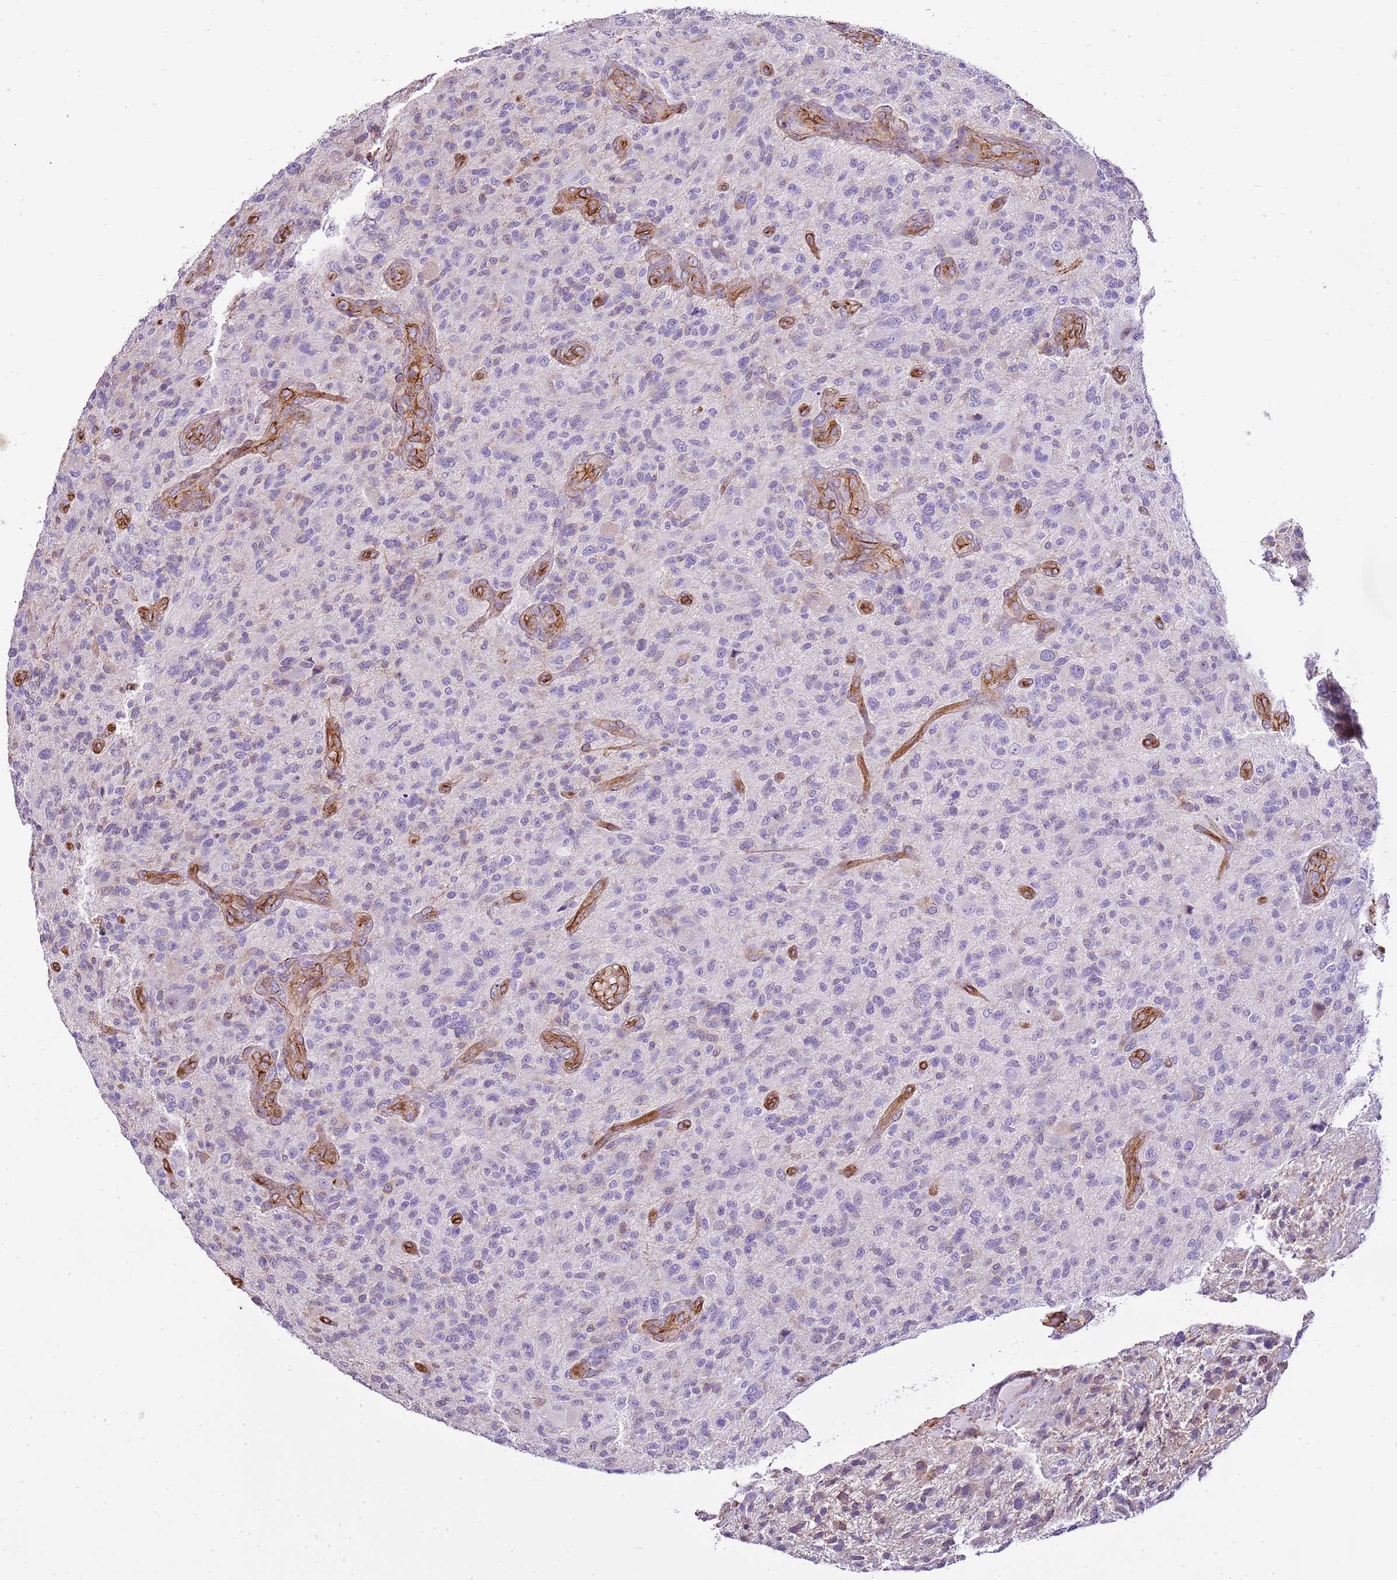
{"staining": {"intensity": "negative", "quantity": "none", "location": "none"}, "tissue": "glioma", "cell_type": "Tumor cells", "image_type": "cancer", "snomed": [{"axis": "morphology", "description": "Glioma, malignant, High grade"}, {"axis": "topography", "description": "Brain"}], "caption": "Tumor cells show no significant protein staining in malignant glioma (high-grade).", "gene": "CTDSPL", "patient": {"sex": "male", "age": 47}}